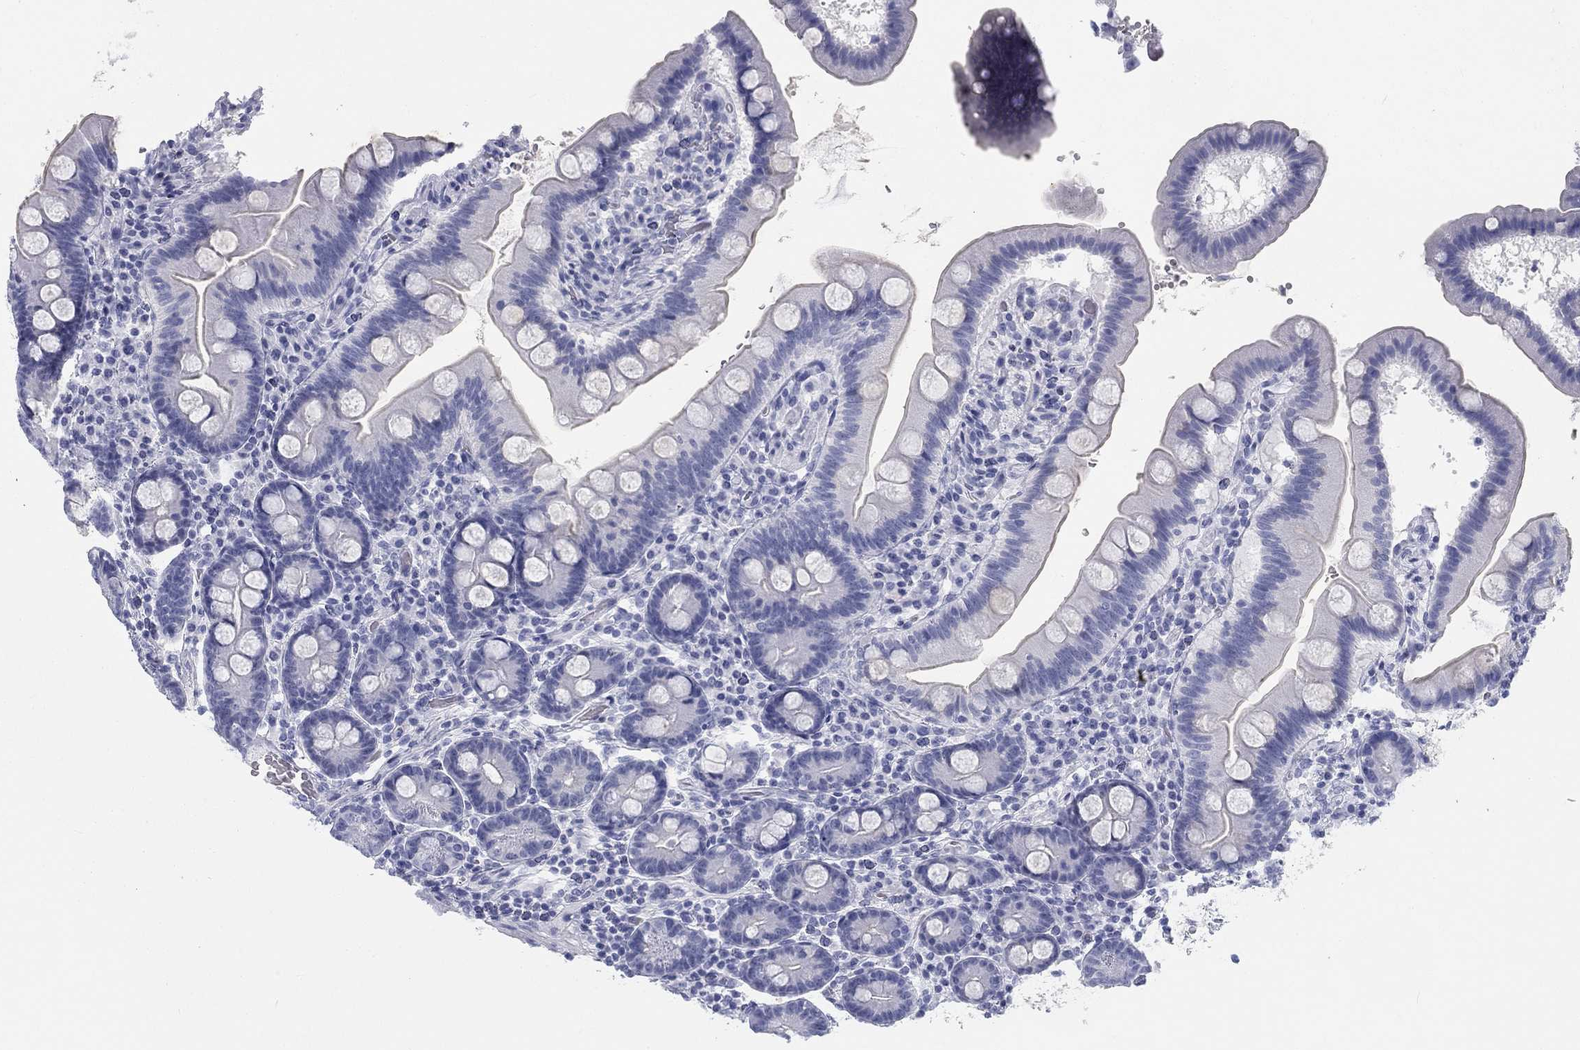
{"staining": {"intensity": "negative", "quantity": "none", "location": "none"}, "tissue": "duodenum", "cell_type": "Glandular cells", "image_type": "normal", "snomed": [{"axis": "morphology", "description": "Normal tissue, NOS"}, {"axis": "topography", "description": "Duodenum"}], "caption": "The photomicrograph reveals no staining of glandular cells in benign duodenum. The staining was performed using DAB (3,3'-diaminobenzidine) to visualize the protein expression in brown, while the nuclei were stained in blue with hematoxylin (Magnification: 20x).", "gene": "CALB1", "patient": {"sex": "male", "age": 59}}